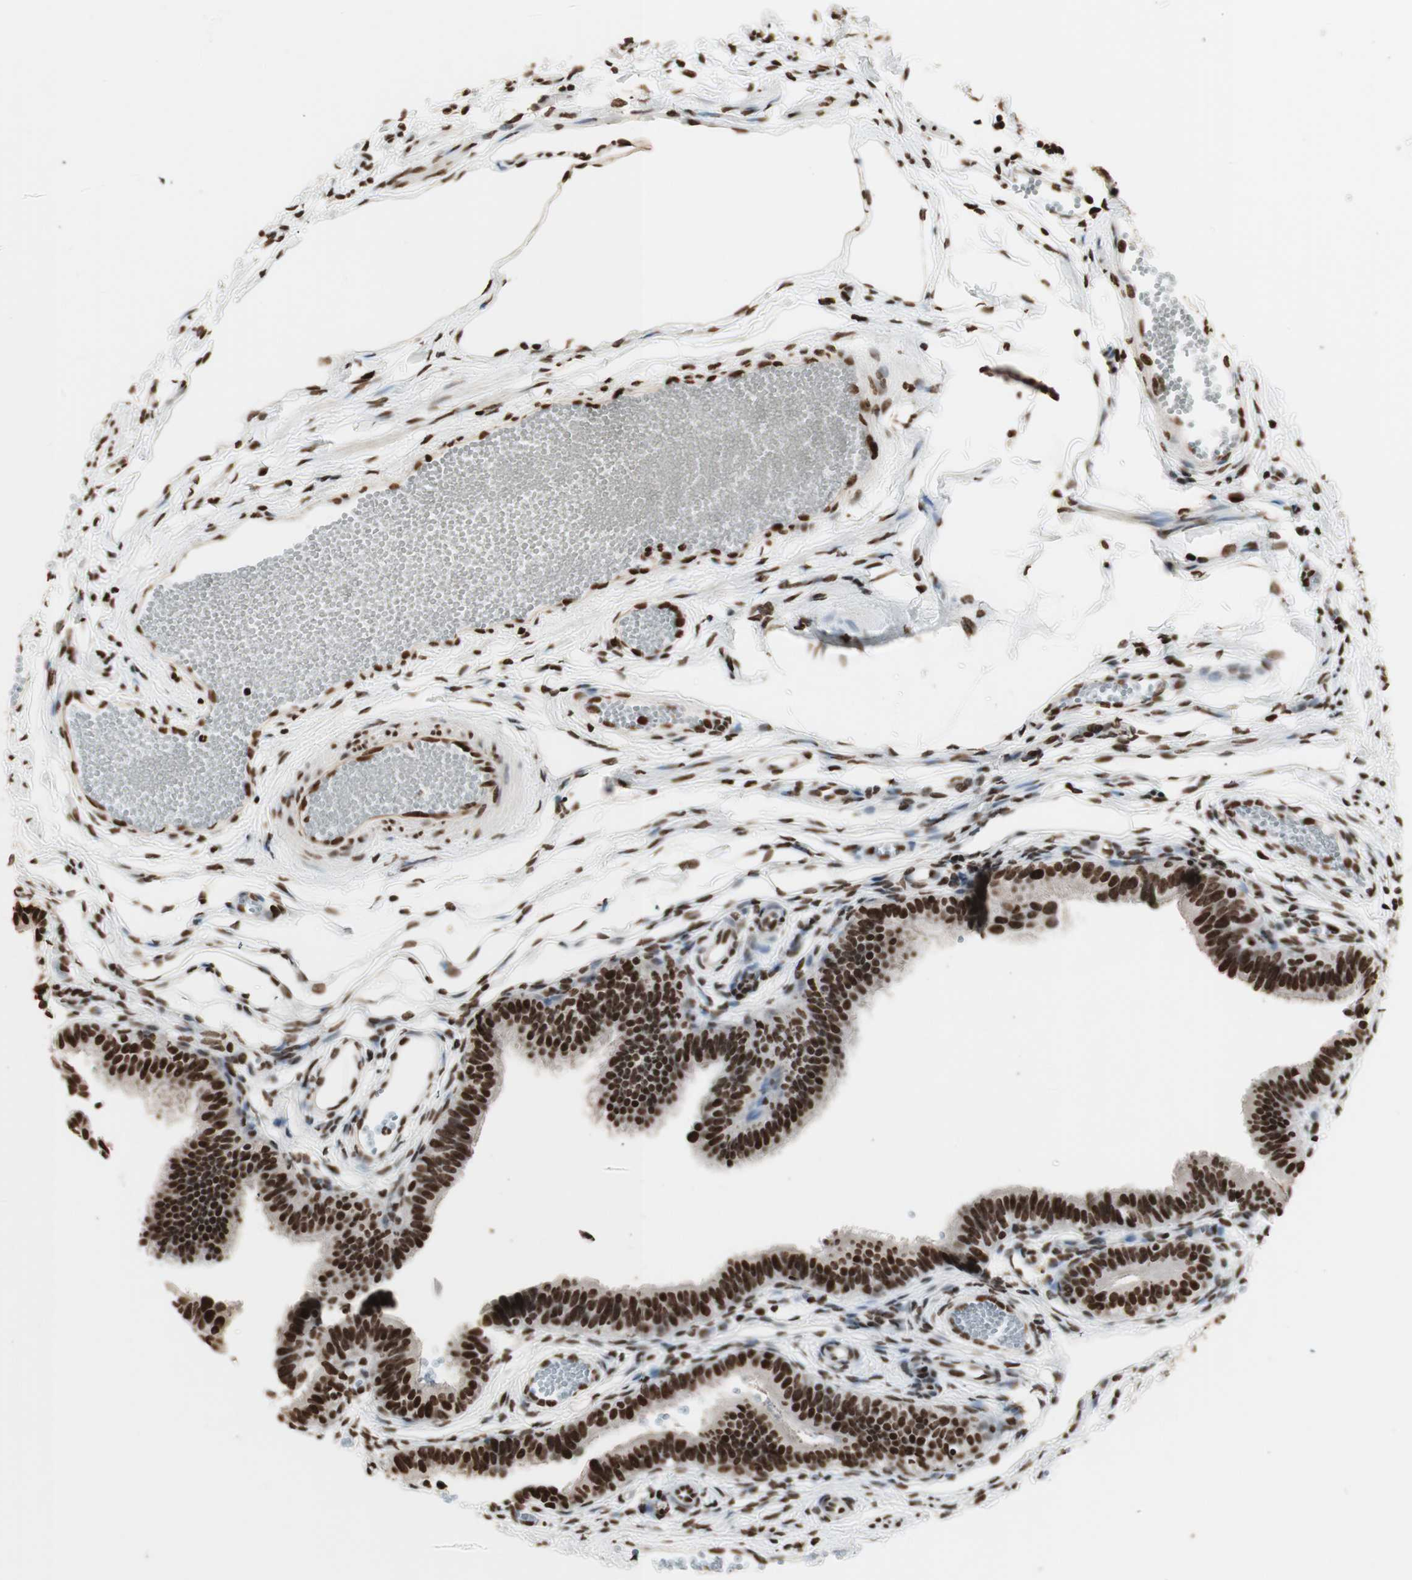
{"staining": {"intensity": "strong", "quantity": ">75%", "location": "nuclear"}, "tissue": "fallopian tube", "cell_type": "Glandular cells", "image_type": "normal", "snomed": [{"axis": "morphology", "description": "Normal tissue, NOS"}, {"axis": "topography", "description": "Fallopian tube"}, {"axis": "topography", "description": "Placenta"}], "caption": "Glandular cells demonstrate strong nuclear staining in approximately >75% of cells in unremarkable fallopian tube. The staining was performed using DAB (3,3'-diaminobenzidine), with brown indicating positive protein expression. Nuclei are stained blue with hematoxylin.", "gene": "HNRNPA2B1", "patient": {"sex": "female", "age": 34}}